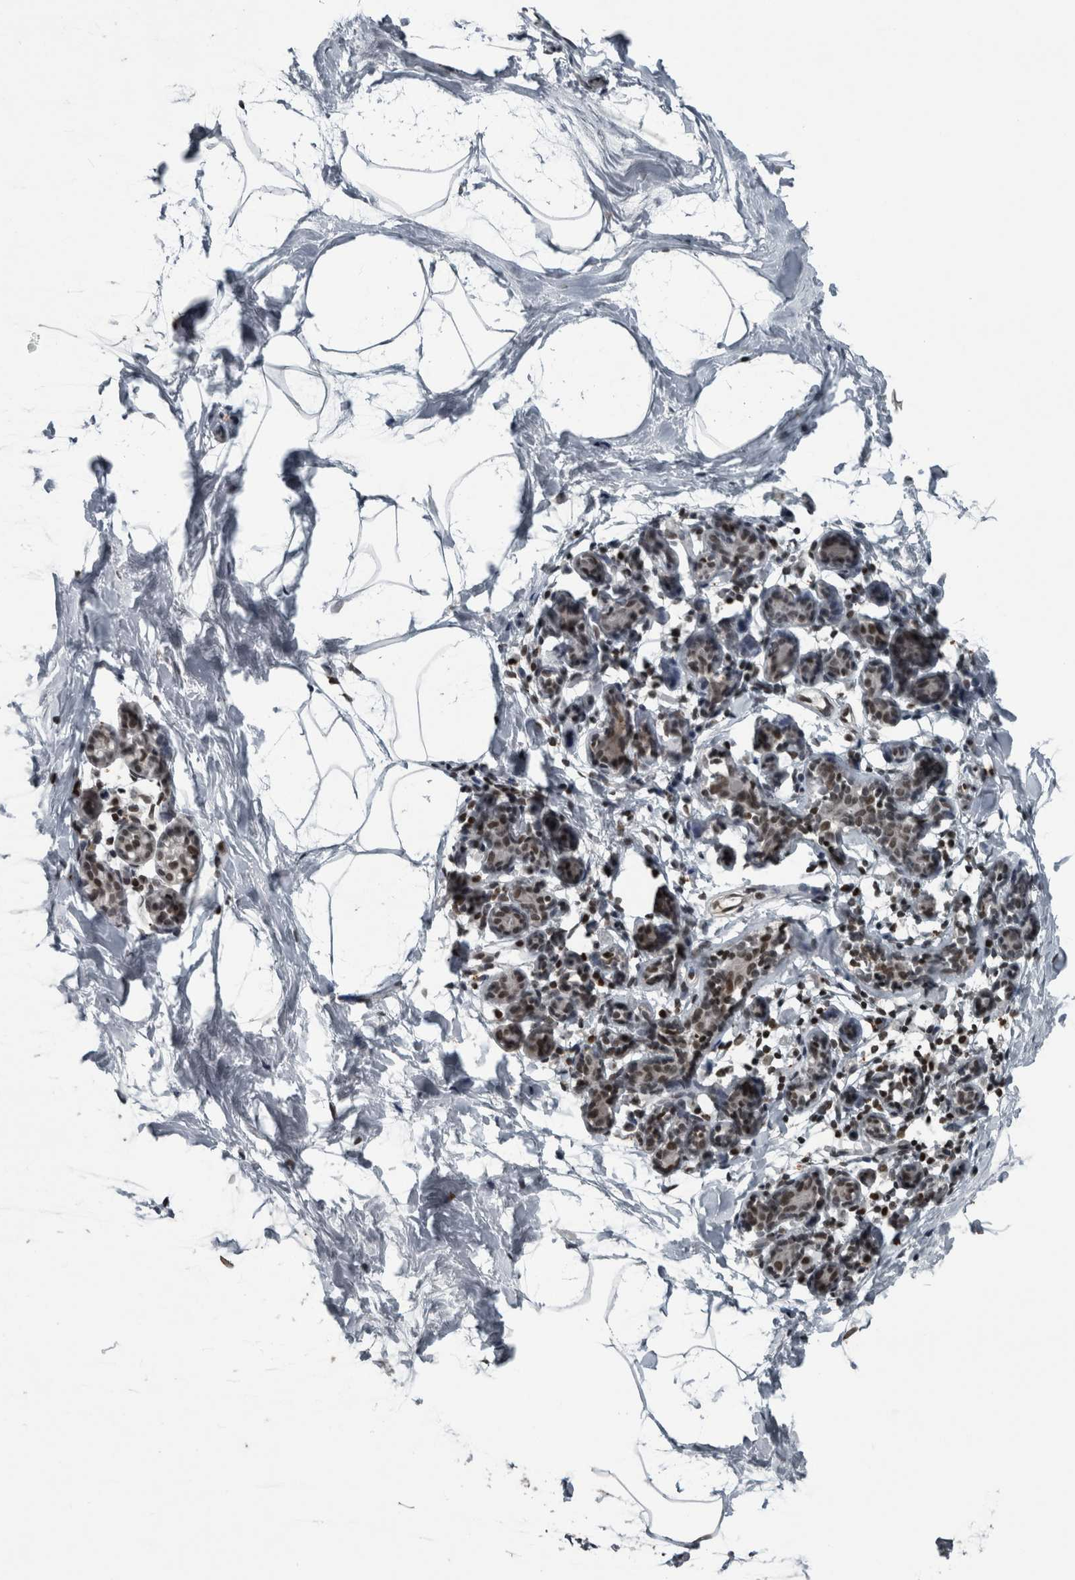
{"staining": {"intensity": "moderate", "quantity": ">75%", "location": "nuclear"}, "tissue": "breast", "cell_type": "Adipocytes", "image_type": "normal", "snomed": [{"axis": "morphology", "description": "Normal tissue, NOS"}, {"axis": "topography", "description": "Breast"}], "caption": "About >75% of adipocytes in normal human breast display moderate nuclear protein expression as visualized by brown immunohistochemical staining.", "gene": "UNC50", "patient": {"sex": "female", "age": 62}}